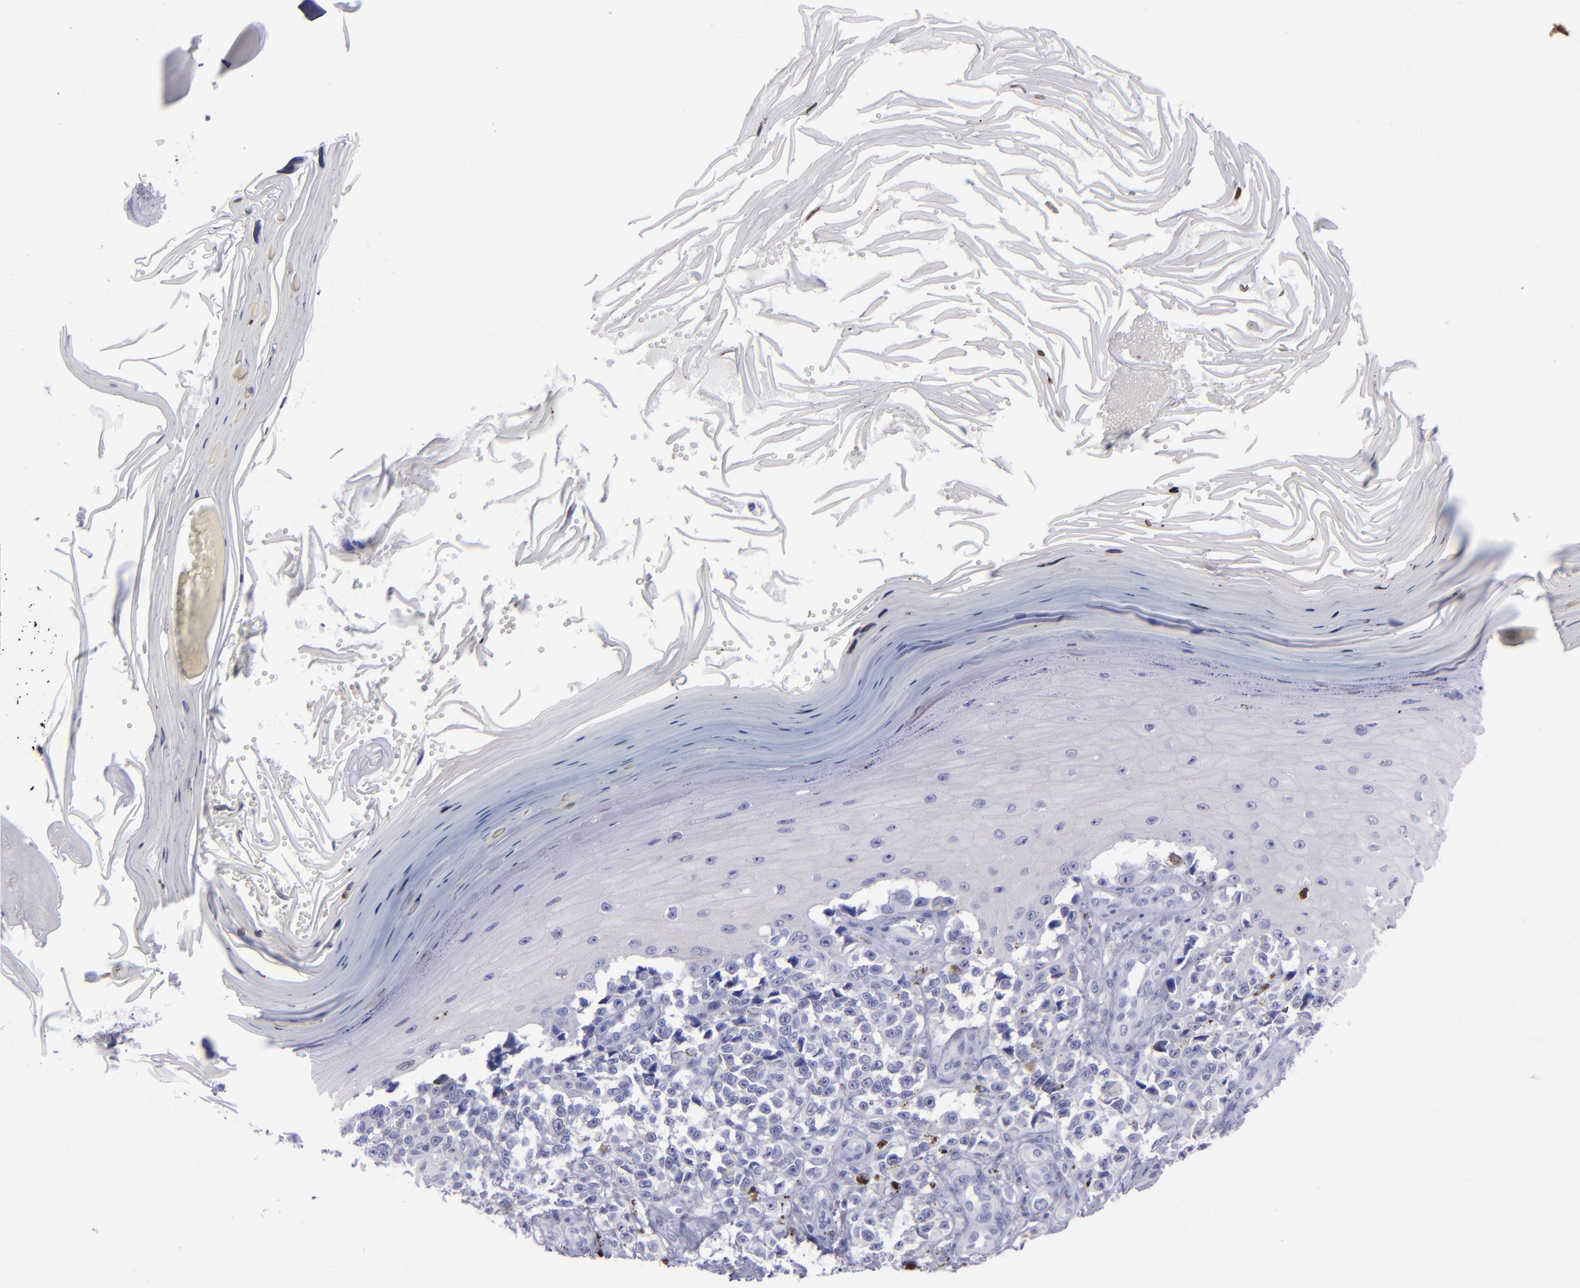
{"staining": {"intensity": "negative", "quantity": "none", "location": "none"}, "tissue": "melanoma", "cell_type": "Tumor cells", "image_type": "cancer", "snomed": [{"axis": "morphology", "description": "Malignant melanoma, NOS"}, {"axis": "topography", "description": "Skin"}], "caption": "A high-resolution image shows immunohistochemistry (IHC) staining of melanoma, which shows no significant staining in tumor cells.", "gene": "CD37", "patient": {"sex": "female", "age": 82}}